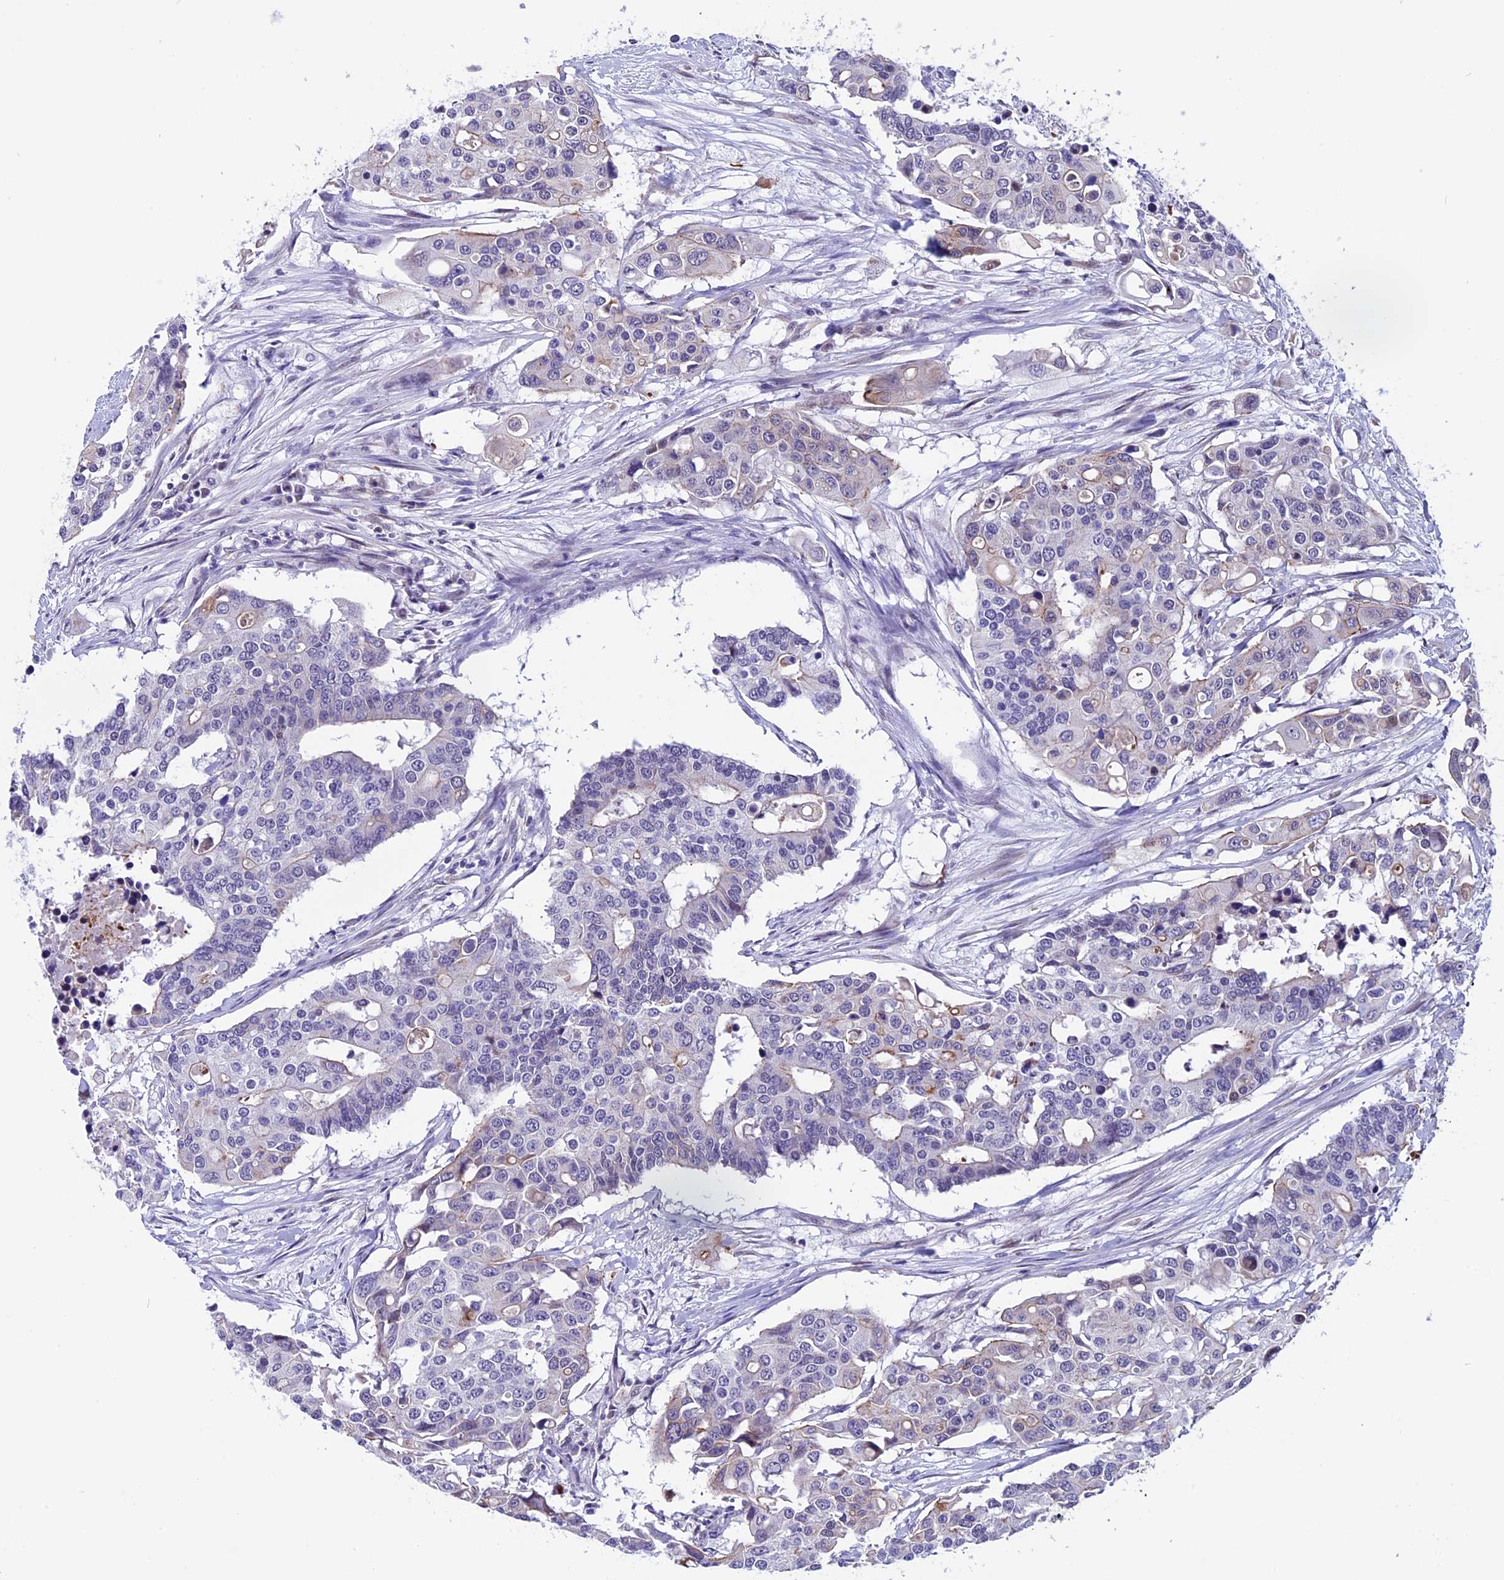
{"staining": {"intensity": "weak", "quantity": "<25%", "location": "cytoplasmic/membranous"}, "tissue": "colorectal cancer", "cell_type": "Tumor cells", "image_type": "cancer", "snomed": [{"axis": "morphology", "description": "Adenocarcinoma, NOS"}, {"axis": "topography", "description": "Colon"}], "caption": "Human colorectal cancer (adenocarcinoma) stained for a protein using immunohistochemistry (IHC) demonstrates no expression in tumor cells.", "gene": "TMEM171", "patient": {"sex": "male", "age": 77}}